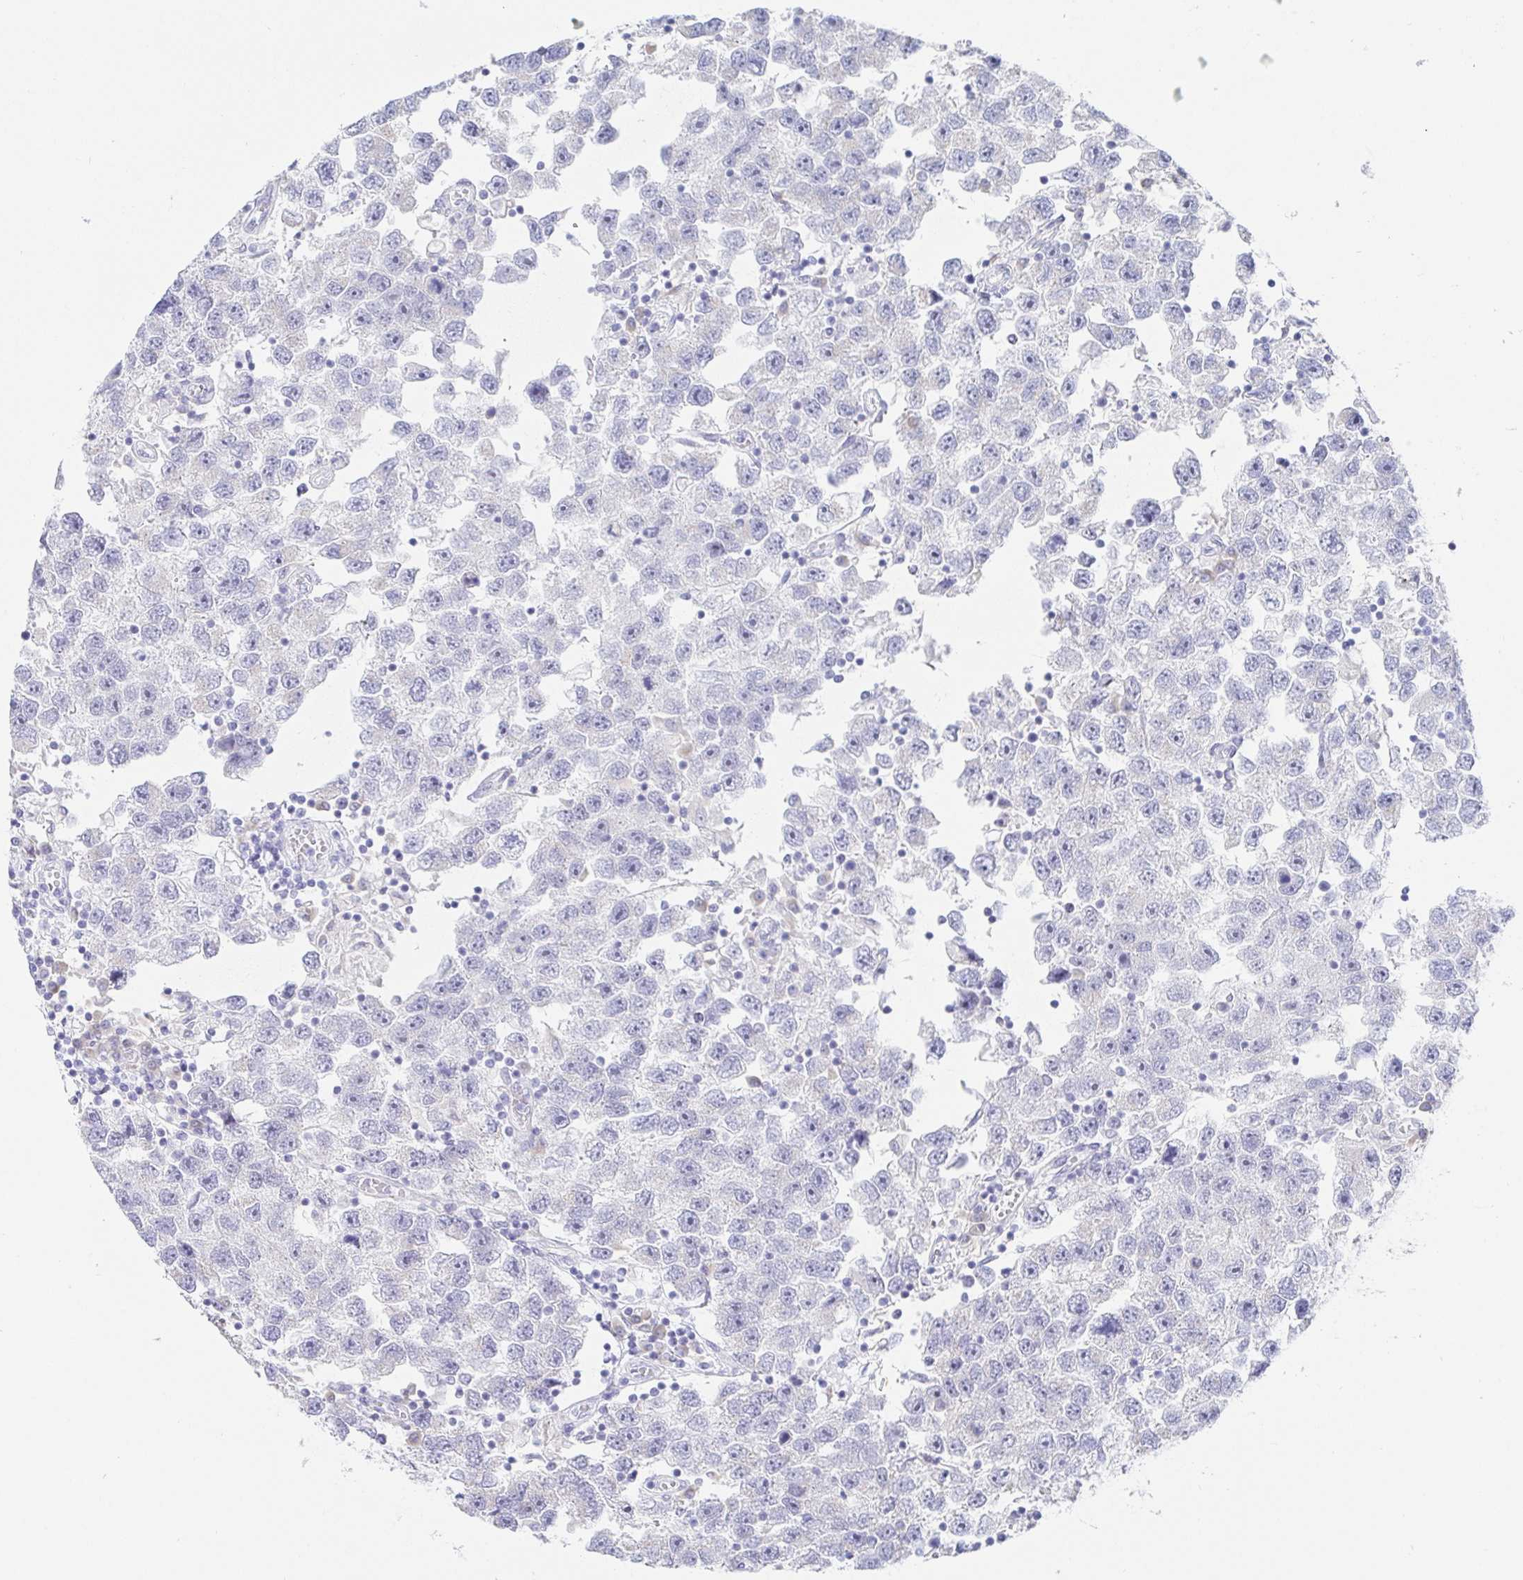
{"staining": {"intensity": "negative", "quantity": "none", "location": "none"}, "tissue": "testis cancer", "cell_type": "Tumor cells", "image_type": "cancer", "snomed": [{"axis": "morphology", "description": "Seminoma, NOS"}, {"axis": "topography", "description": "Testis"}], "caption": "Protein analysis of testis cancer demonstrates no significant expression in tumor cells.", "gene": "SIAH3", "patient": {"sex": "male", "age": 26}}